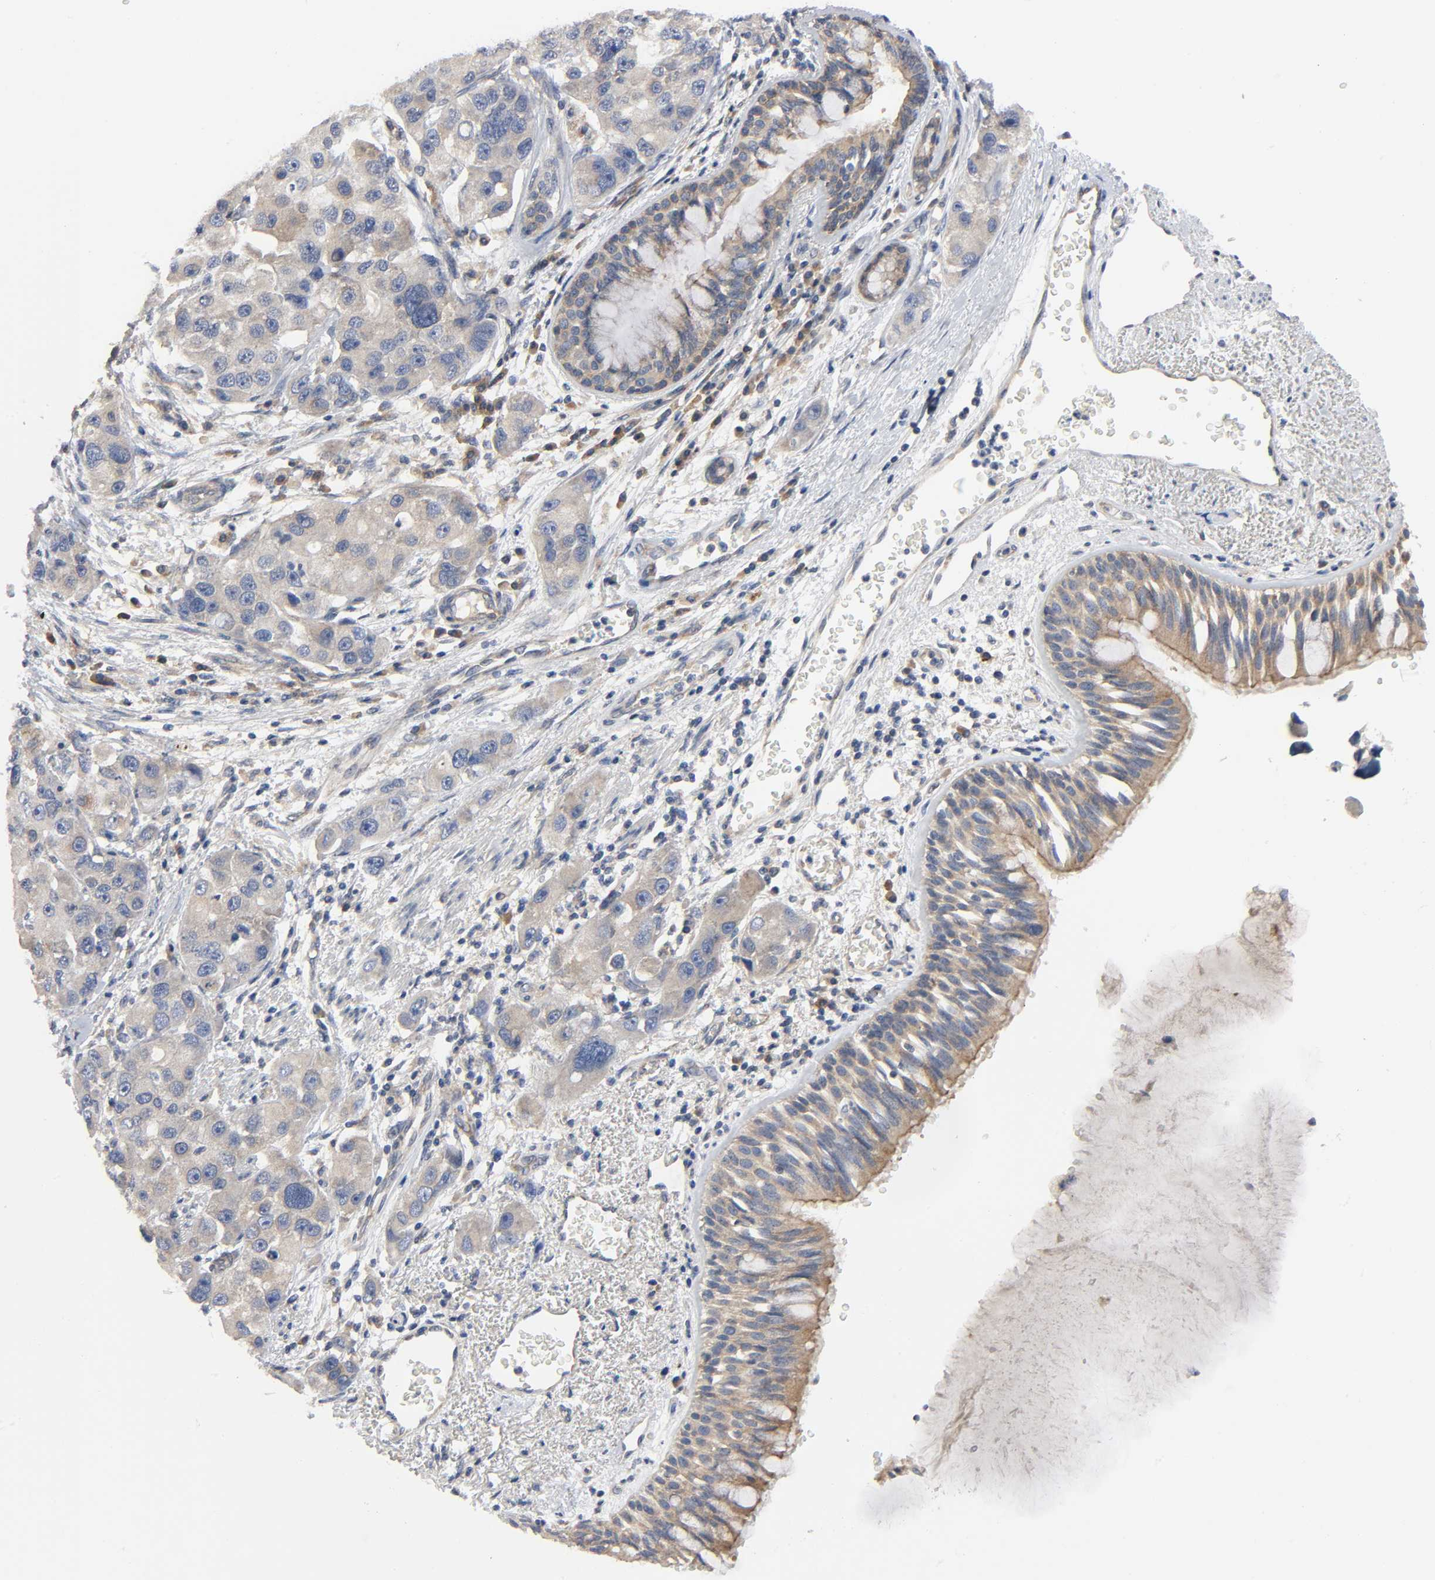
{"staining": {"intensity": "moderate", "quantity": ">75%", "location": "cytoplasmic/membranous"}, "tissue": "bronchus", "cell_type": "Respiratory epithelial cells", "image_type": "normal", "snomed": [{"axis": "morphology", "description": "Normal tissue, NOS"}, {"axis": "morphology", "description": "Adenocarcinoma, NOS"}, {"axis": "morphology", "description": "Adenocarcinoma, metastatic, NOS"}, {"axis": "topography", "description": "Lymph node"}, {"axis": "topography", "description": "Bronchus"}, {"axis": "topography", "description": "Lung"}], "caption": "Immunohistochemical staining of benign bronchus shows moderate cytoplasmic/membranous protein expression in approximately >75% of respiratory epithelial cells. (IHC, brightfield microscopy, high magnification).", "gene": "HDAC6", "patient": {"sex": "female", "age": 54}}